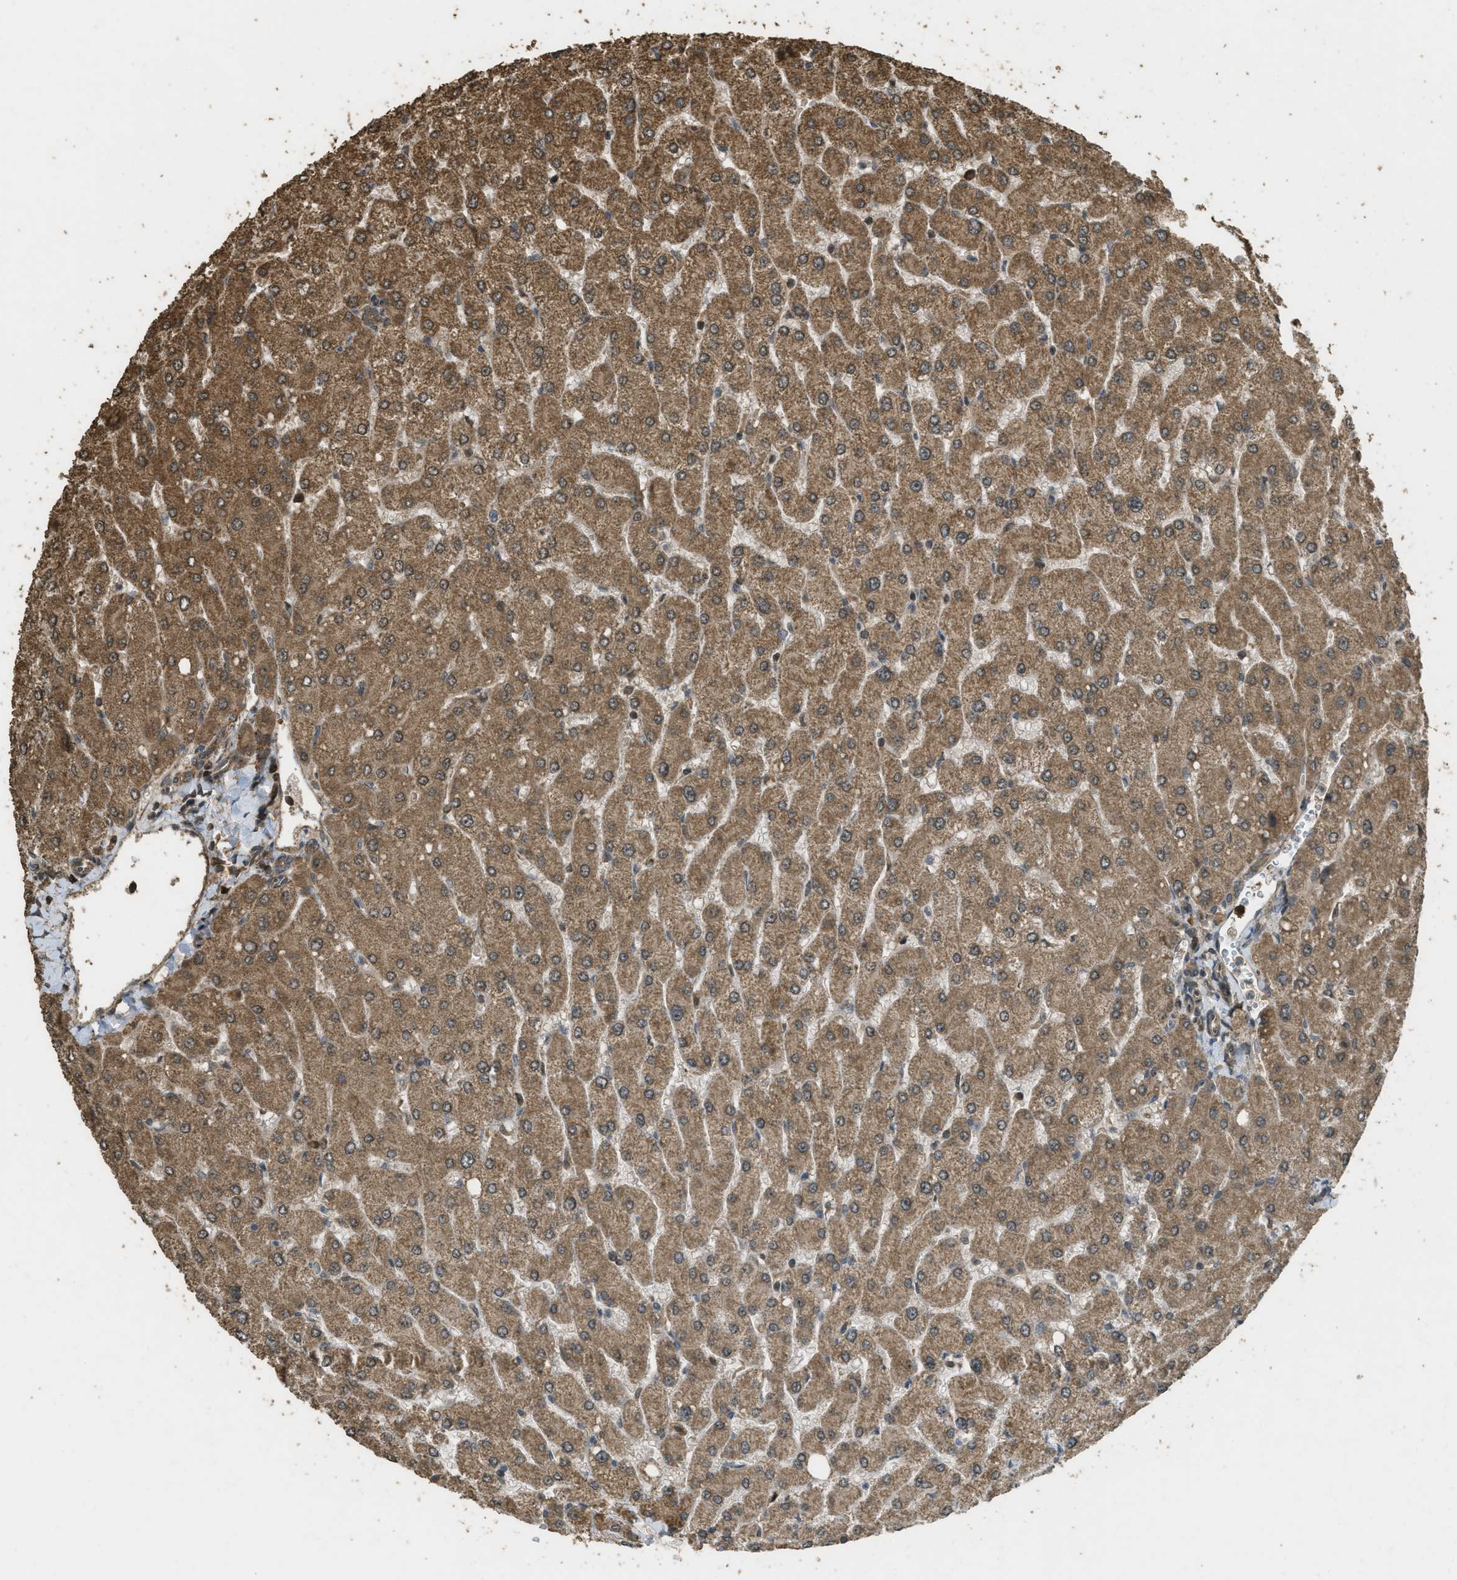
{"staining": {"intensity": "moderate", "quantity": ">75%", "location": "cytoplasmic/membranous"}, "tissue": "liver", "cell_type": "Cholangiocytes", "image_type": "normal", "snomed": [{"axis": "morphology", "description": "Normal tissue, NOS"}, {"axis": "topography", "description": "Liver"}], "caption": "IHC of unremarkable human liver displays medium levels of moderate cytoplasmic/membranous positivity in about >75% of cholangiocytes.", "gene": "CTPS1", "patient": {"sex": "male", "age": 55}}